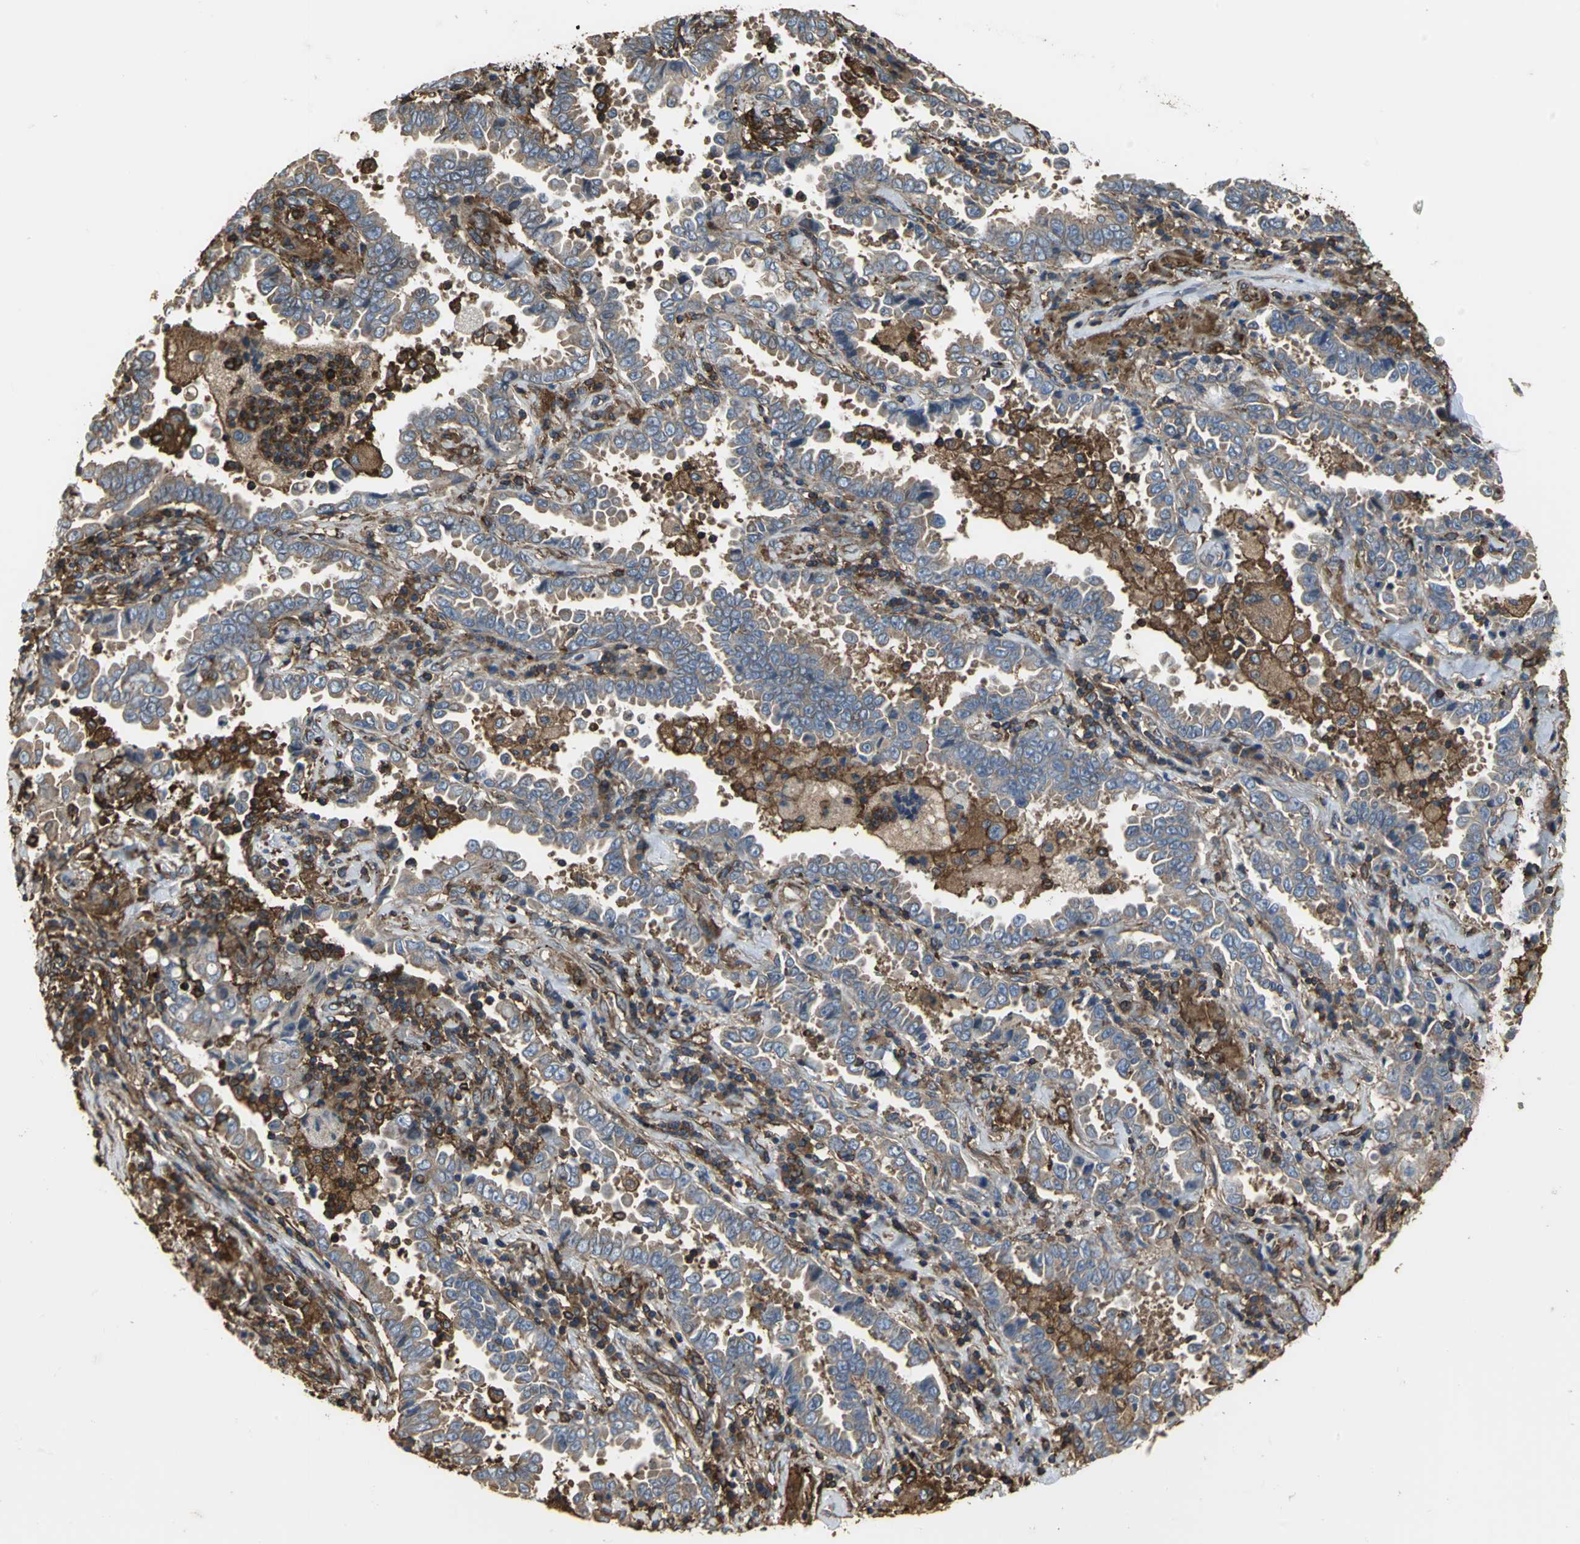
{"staining": {"intensity": "weak", "quantity": "25%-75%", "location": "cytoplasmic/membranous"}, "tissue": "lung cancer", "cell_type": "Tumor cells", "image_type": "cancer", "snomed": [{"axis": "morphology", "description": "Normal tissue, NOS"}, {"axis": "morphology", "description": "Inflammation, NOS"}, {"axis": "morphology", "description": "Adenocarcinoma, NOS"}, {"axis": "topography", "description": "Lung"}], "caption": "A photomicrograph of human lung cancer (adenocarcinoma) stained for a protein exhibits weak cytoplasmic/membranous brown staining in tumor cells.", "gene": "TLN1", "patient": {"sex": "female", "age": 64}}